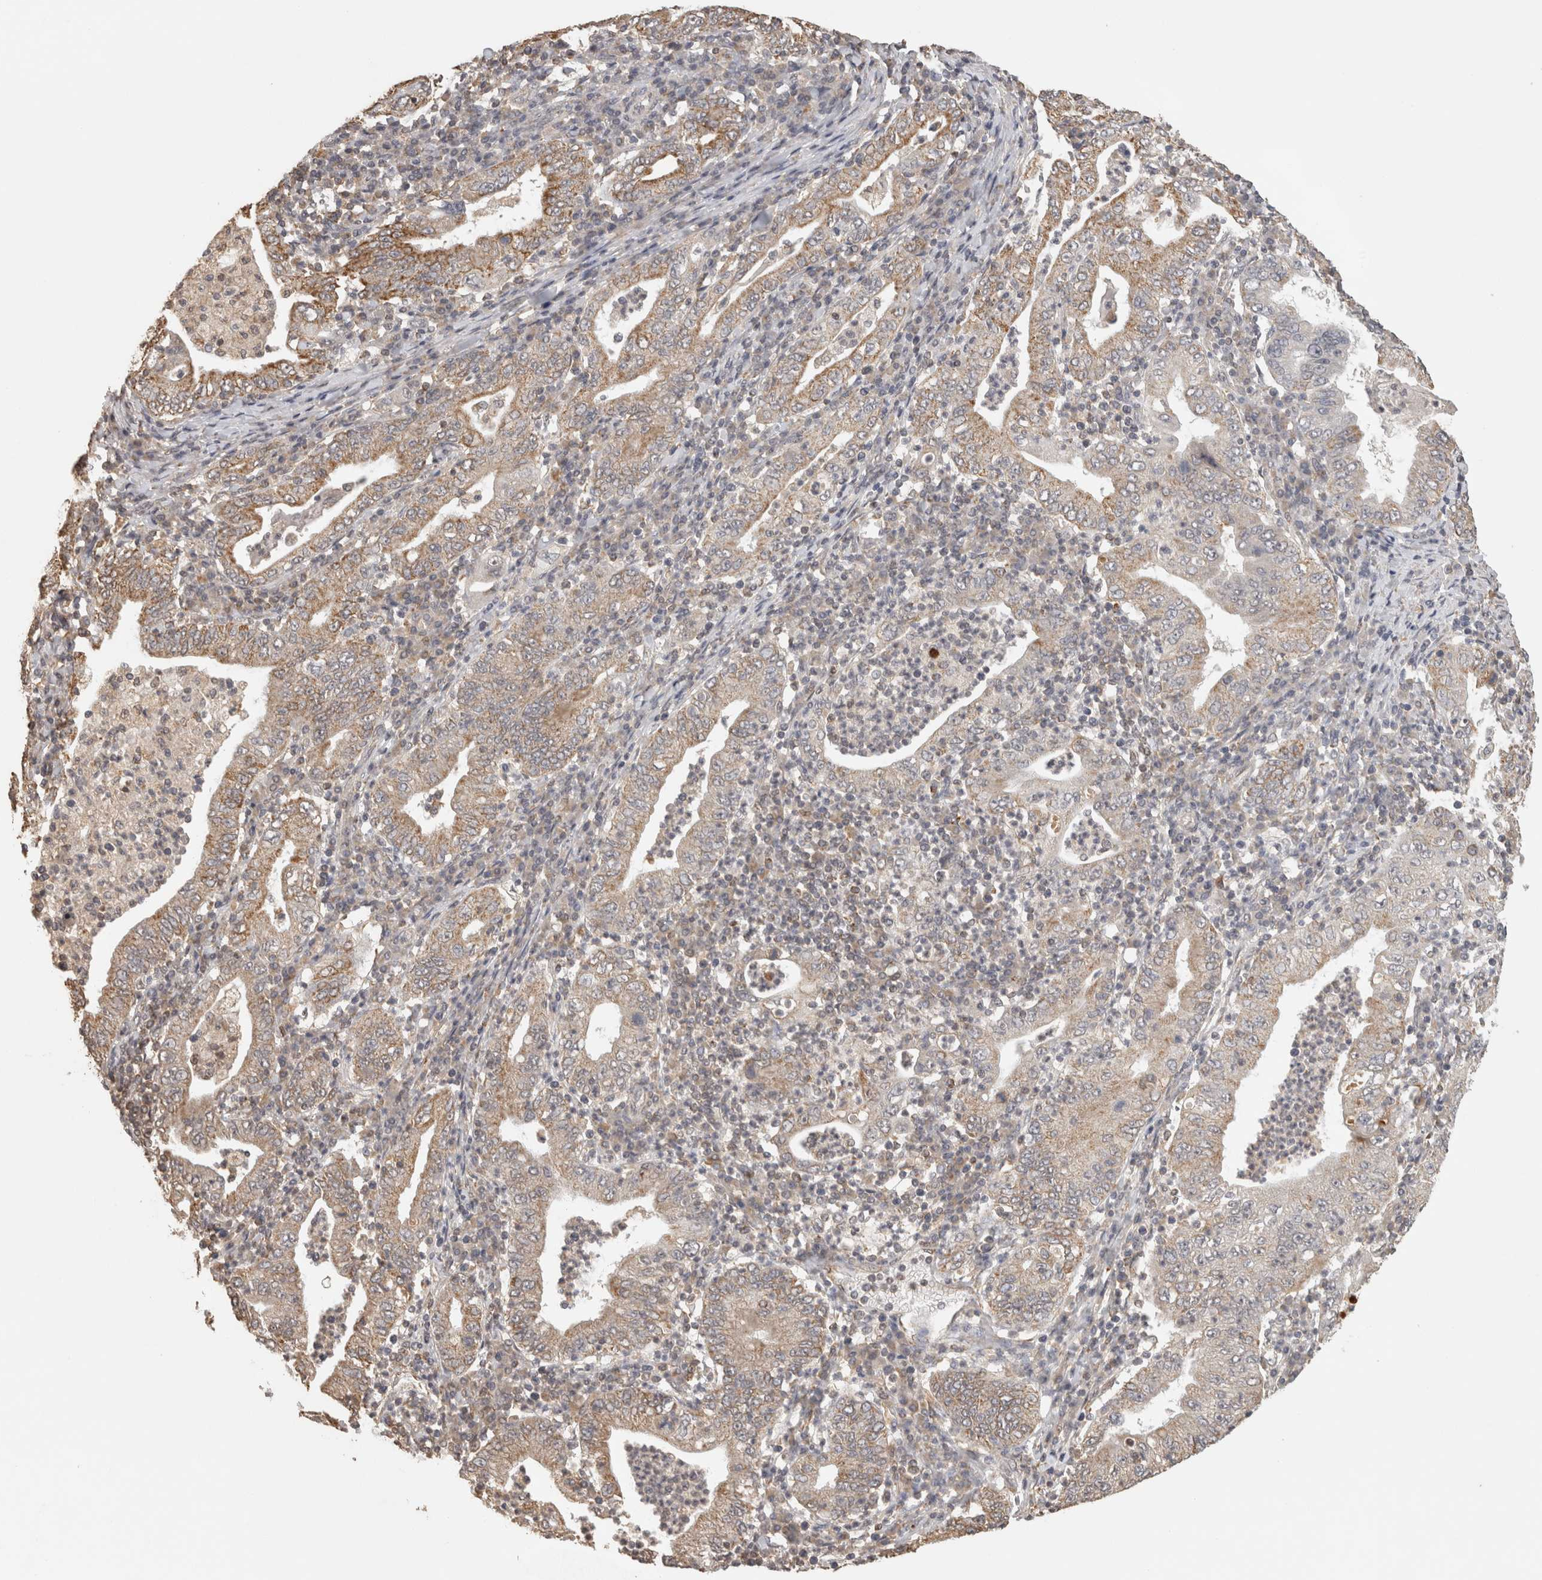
{"staining": {"intensity": "moderate", "quantity": "25%-75%", "location": "cytoplasmic/membranous"}, "tissue": "stomach cancer", "cell_type": "Tumor cells", "image_type": "cancer", "snomed": [{"axis": "morphology", "description": "Normal tissue, NOS"}, {"axis": "morphology", "description": "Adenocarcinoma, NOS"}, {"axis": "topography", "description": "Esophagus"}, {"axis": "topography", "description": "Stomach, upper"}, {"axis": "topography", "description": "Peripheral nerve tissue"}], "caption": "This micrograph displays immunohistochemistry (IHC) staining of human stomach cancer, with medium moderate cytoplasmic/membranous positivity in about 25%-75% of tumor cells.", "gene": "BNIP3L", "patient": {"sex": "male", "age": 62}}